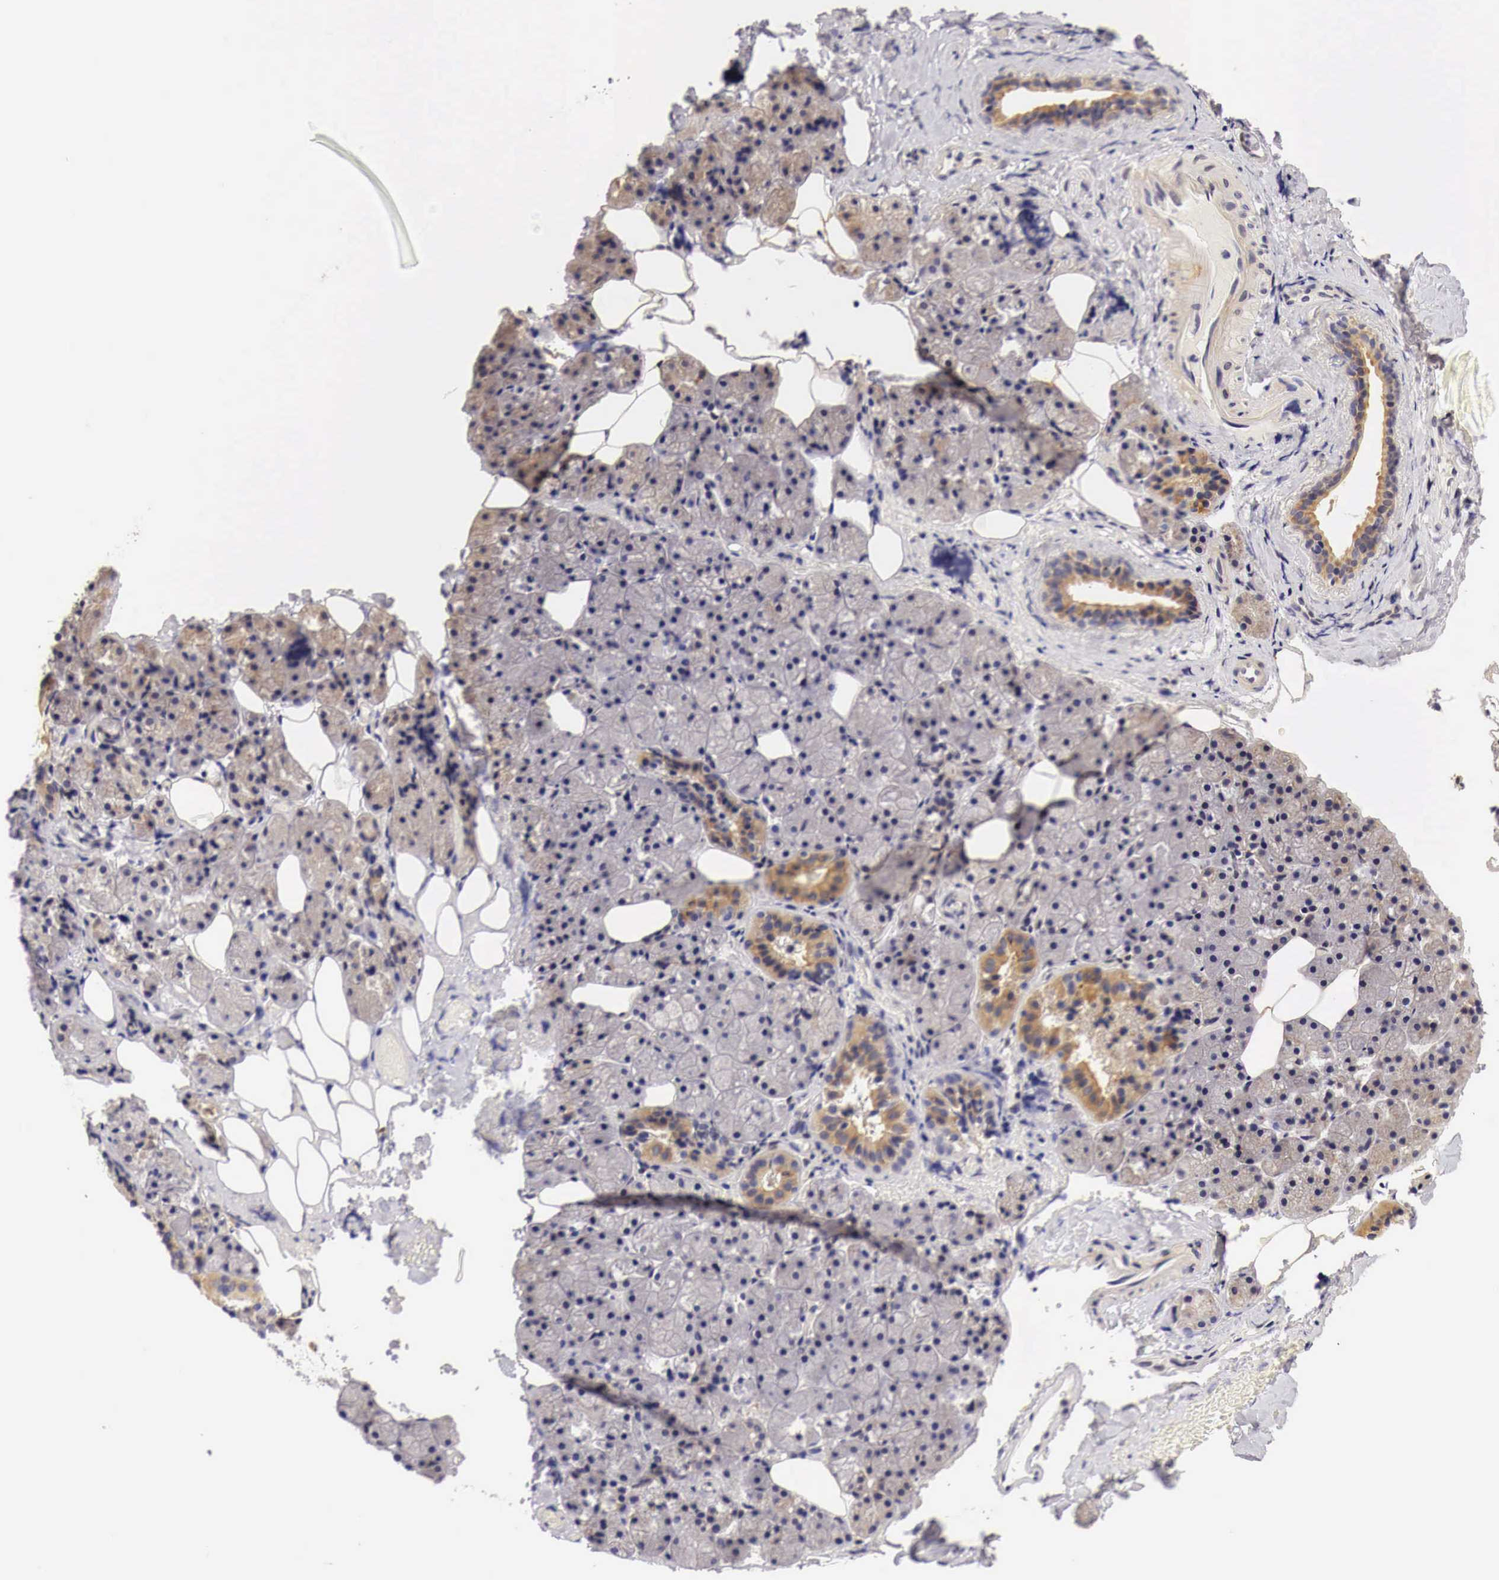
{"staining": {"intensity": "moderate", "quantity": ">75%", "location": "cytoplasmic/membranous"}, "tissue": "salivary gland", "cell_type": "Glandular cells", "image_type": "normal", "snomed": [{"axis": "morphology", "description": "Normal tissue, NOS"}, {"axis": "topography", "description": "Salivary gland"}], "caption": "Moderate cytoplasmic/membranous positivity for a protein is present in about >75% of glandular cells of normal salivary gland using immunohistochemistry (IHC).", "gene": "CASP3", "patient": {"sex": "female", "age": 55}}